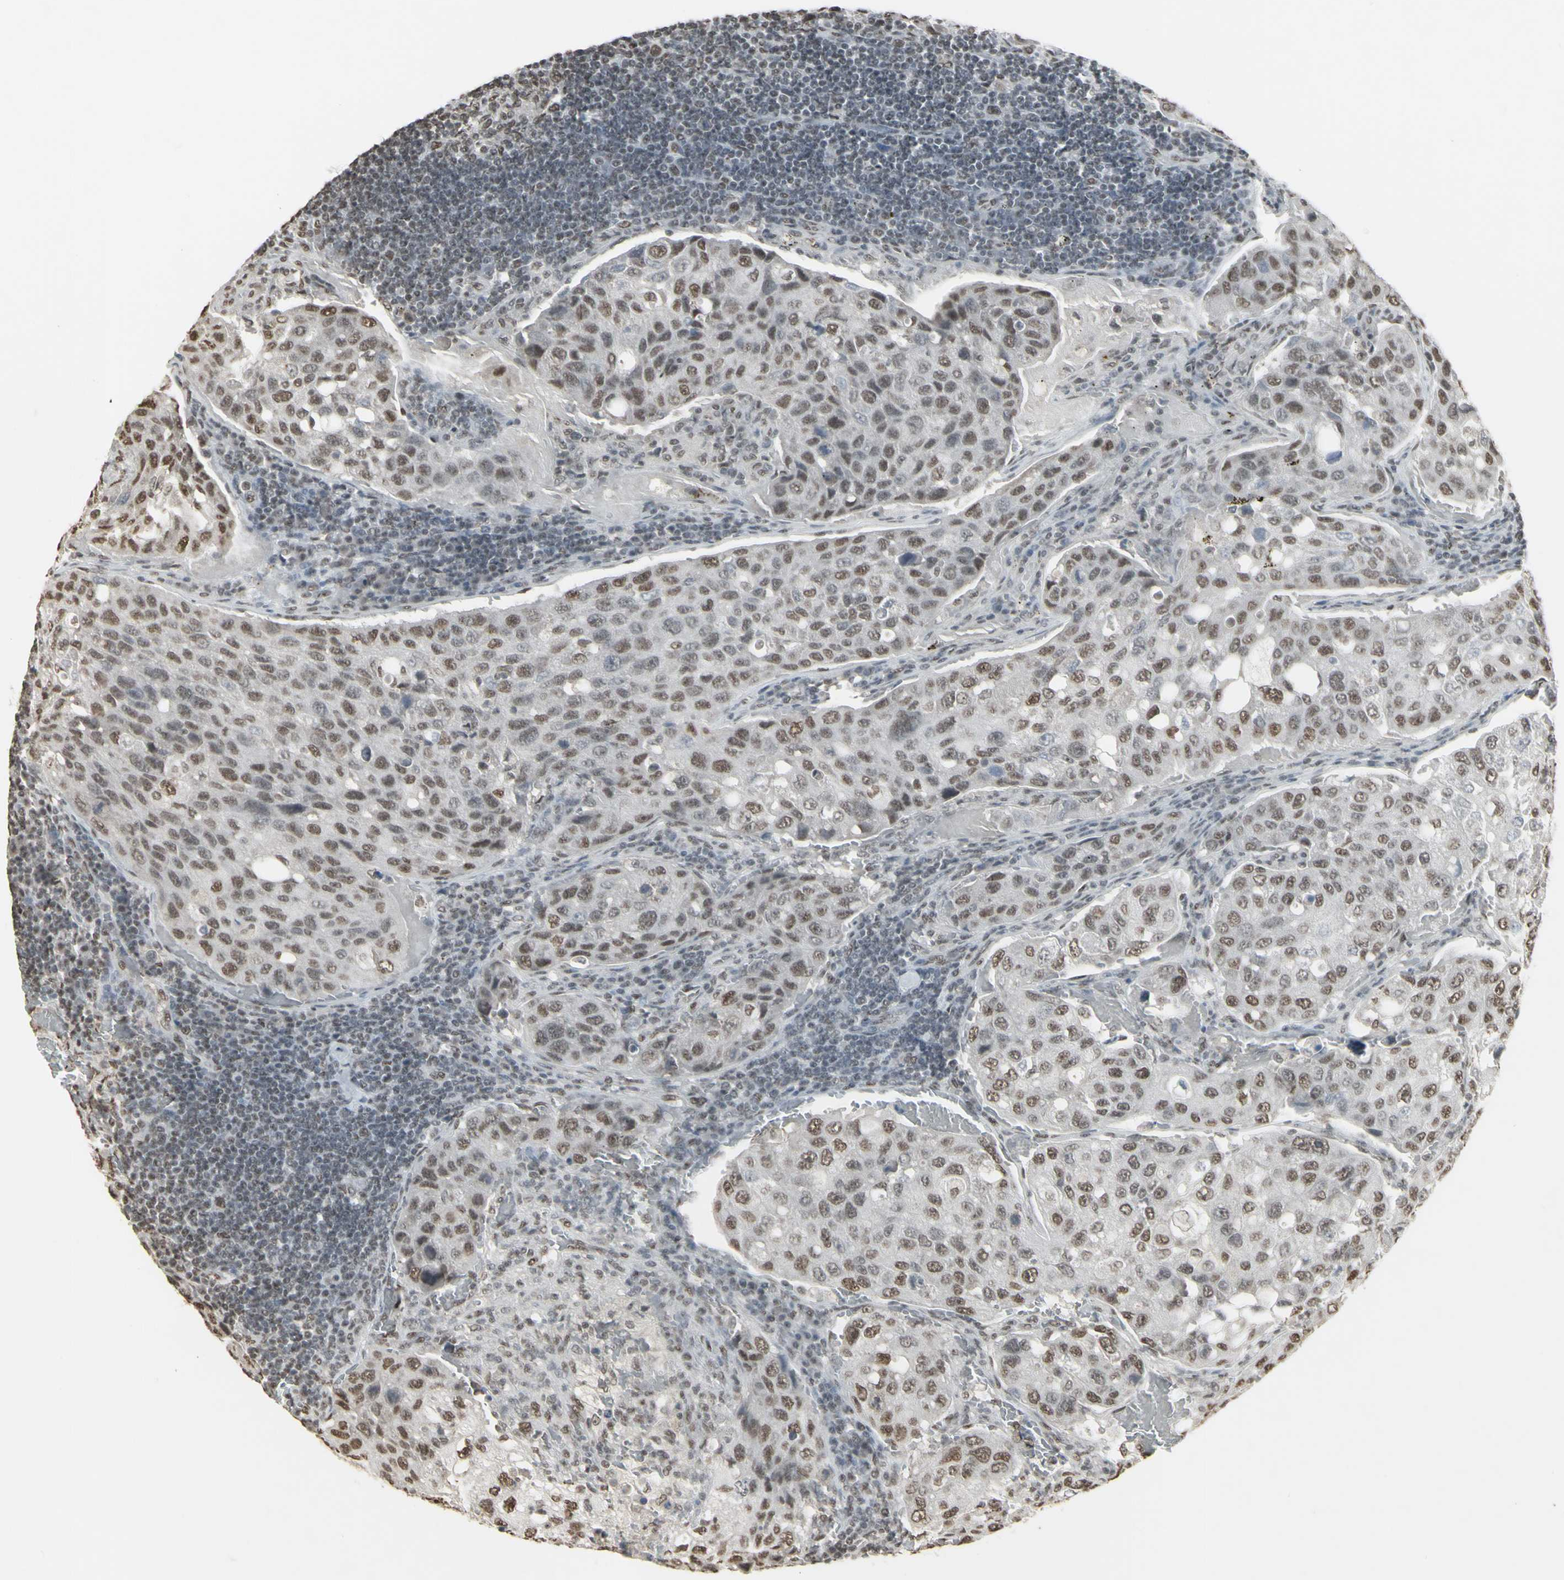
{"staining": {"intensity": "weak", "quantity": ">75%", "location": "nuclear"}, "tissue": "urothelial cancer", "cell_type": "Tumor cells", "image_type": "cancer", "snomed": [{"axis": "morphology", "description": "Urothelial carcinoma, High grade"}, {"axis": "topography", "description": "Lymph node"}, {"axis": "topography", "description": "Urinary bladder"}], "caption": "Tumor cells show low levels of weak nuclear positivity in approximately >75% of cells in urothelial cancer. (brown staining indicates protein expression, while blue staining denotes nuclei).", "gene": "TRIM28", "patient": {"sex": "male", "age": 51}}